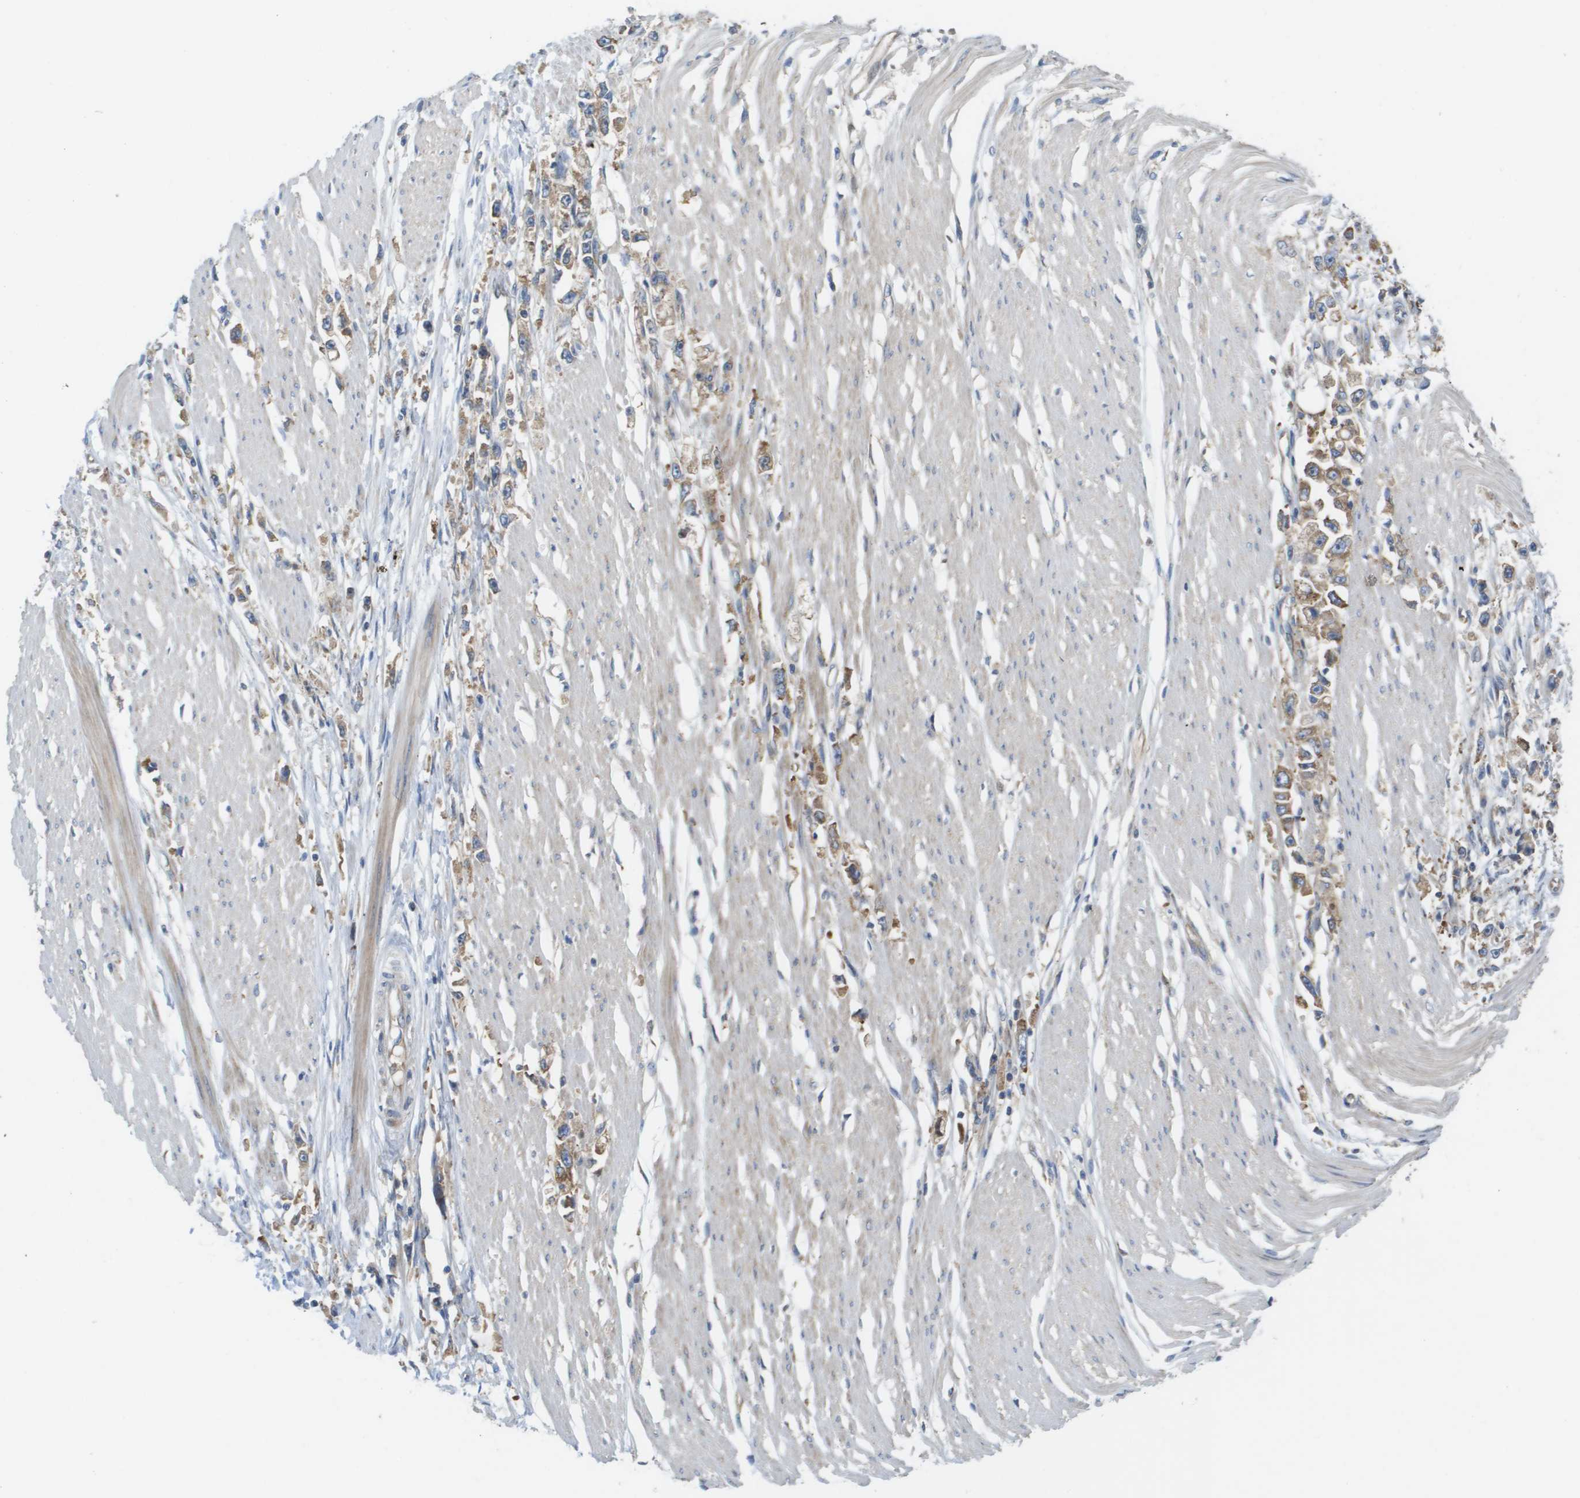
{"staining": {"intensity": "weak", "quantity": "25%-75%", "location": "cytoplasmic/membranous"}, "tissue": "stomach cancer", "cell_type": "Tumor cells", "image_type": "cancer", "snomed": [{"axis": "morphology", "description": "Adenocarcinoma, NOS"}, {"axis": "topography", "description": "Stomach"}], "caption": "Weak cytoplasmic/membranous staining is present in approximately 25%-75% of tumor cells in stomach adenocarcinoma.", "gene": "EIF4G2", "patient": {"sex": "female", "age": 59}}